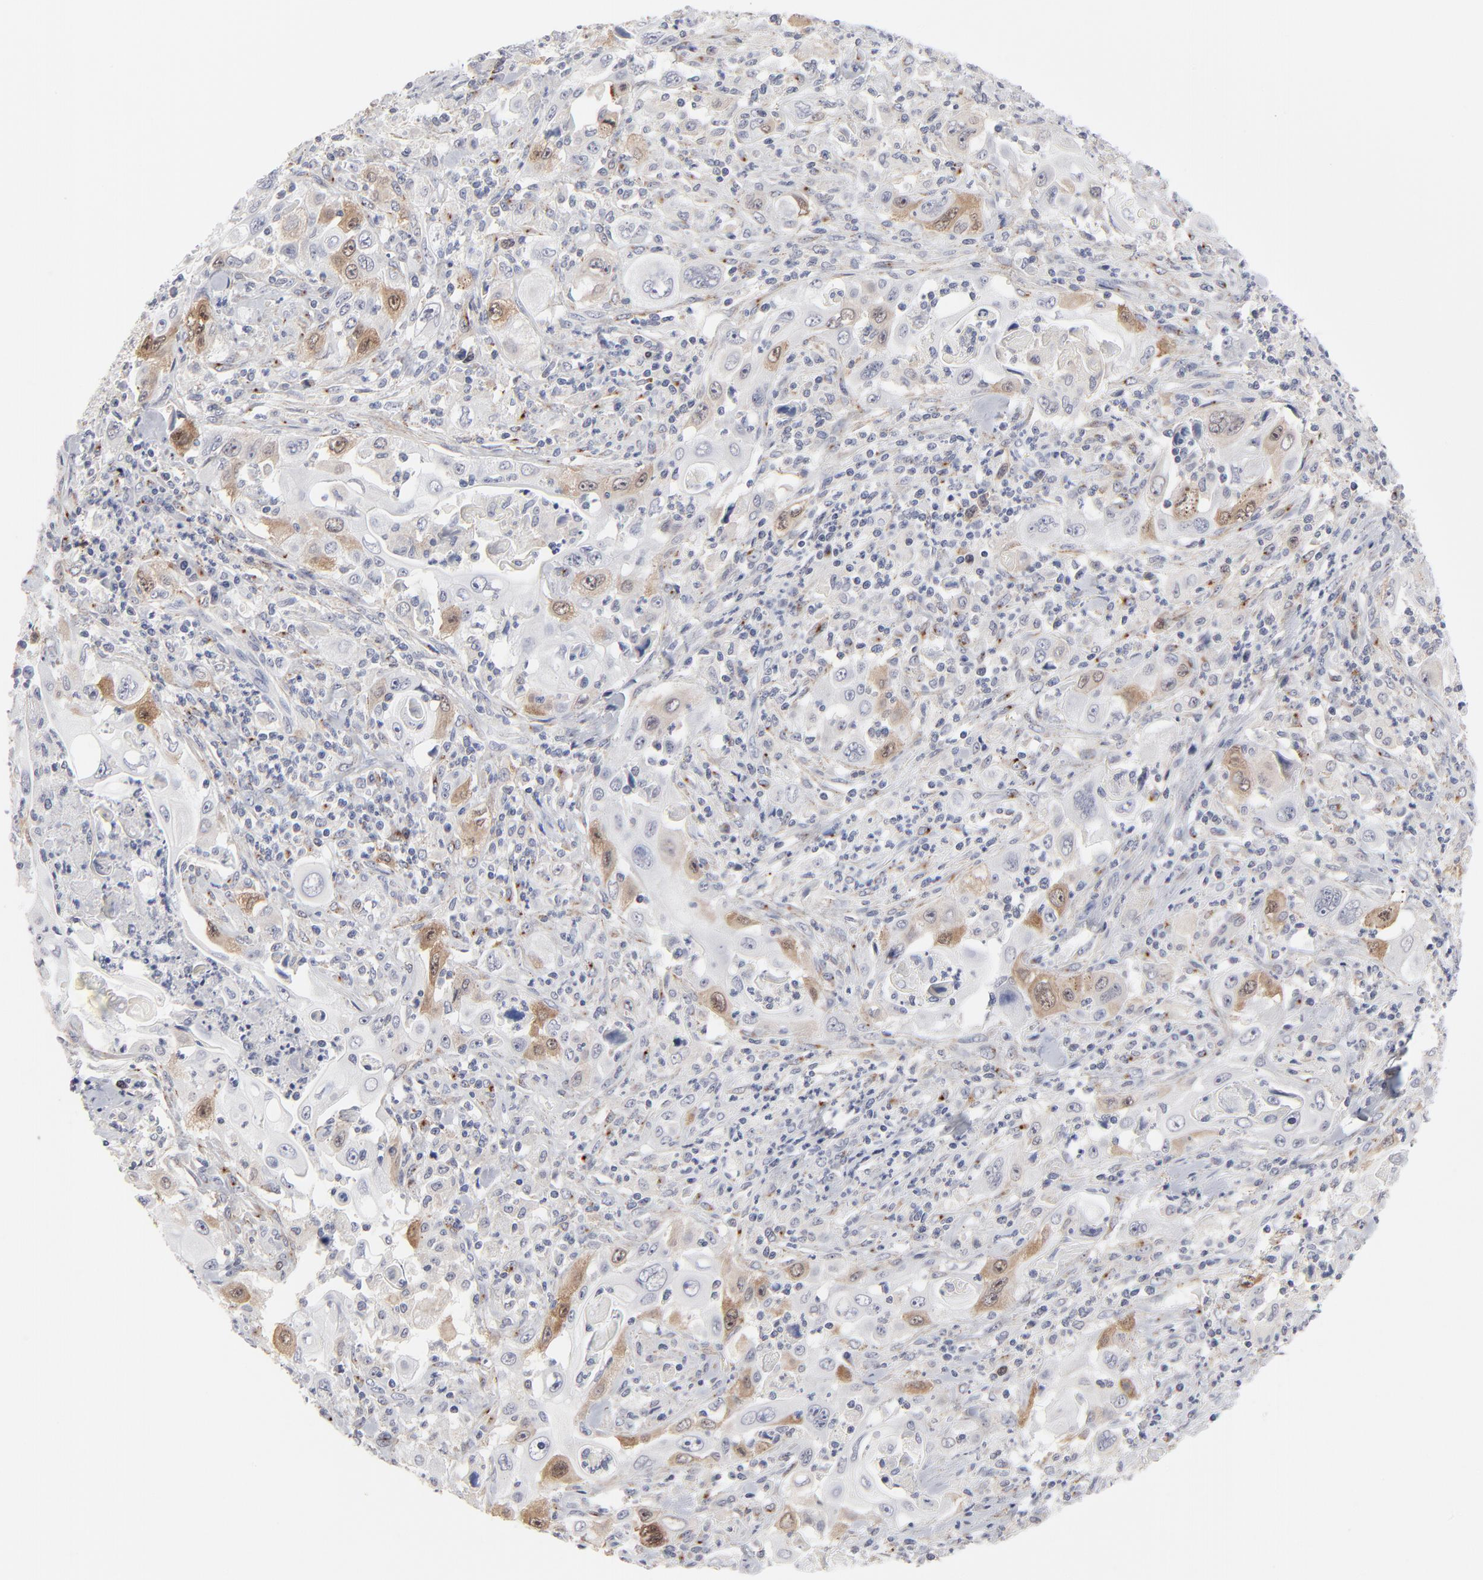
{"staining": {"intensity": "weak", "quantity": "<25%", "location": "cytoplasmic/membranous"}, "tissue": "pancreatic cancer", "cell_type": "Tumor cells", "image_type": "cancer", "snomed": [{"axis": "morphology", "description": "Adenocarcinoma, NOS"}, {"axis": "topography", "description": "Pancreas"}], "caption": "Immunohistochemistry micrograph of human pancreatic cancer stained for a protein (brown), which exhibits no expression in tumor cells. (DAB (3,3'-diaminobenzidine) immunohistochemistry visualized using brightfield microscopy, high magnification).", "gene": "AURKA", "patient": {"sex": "male", "age": 70}}